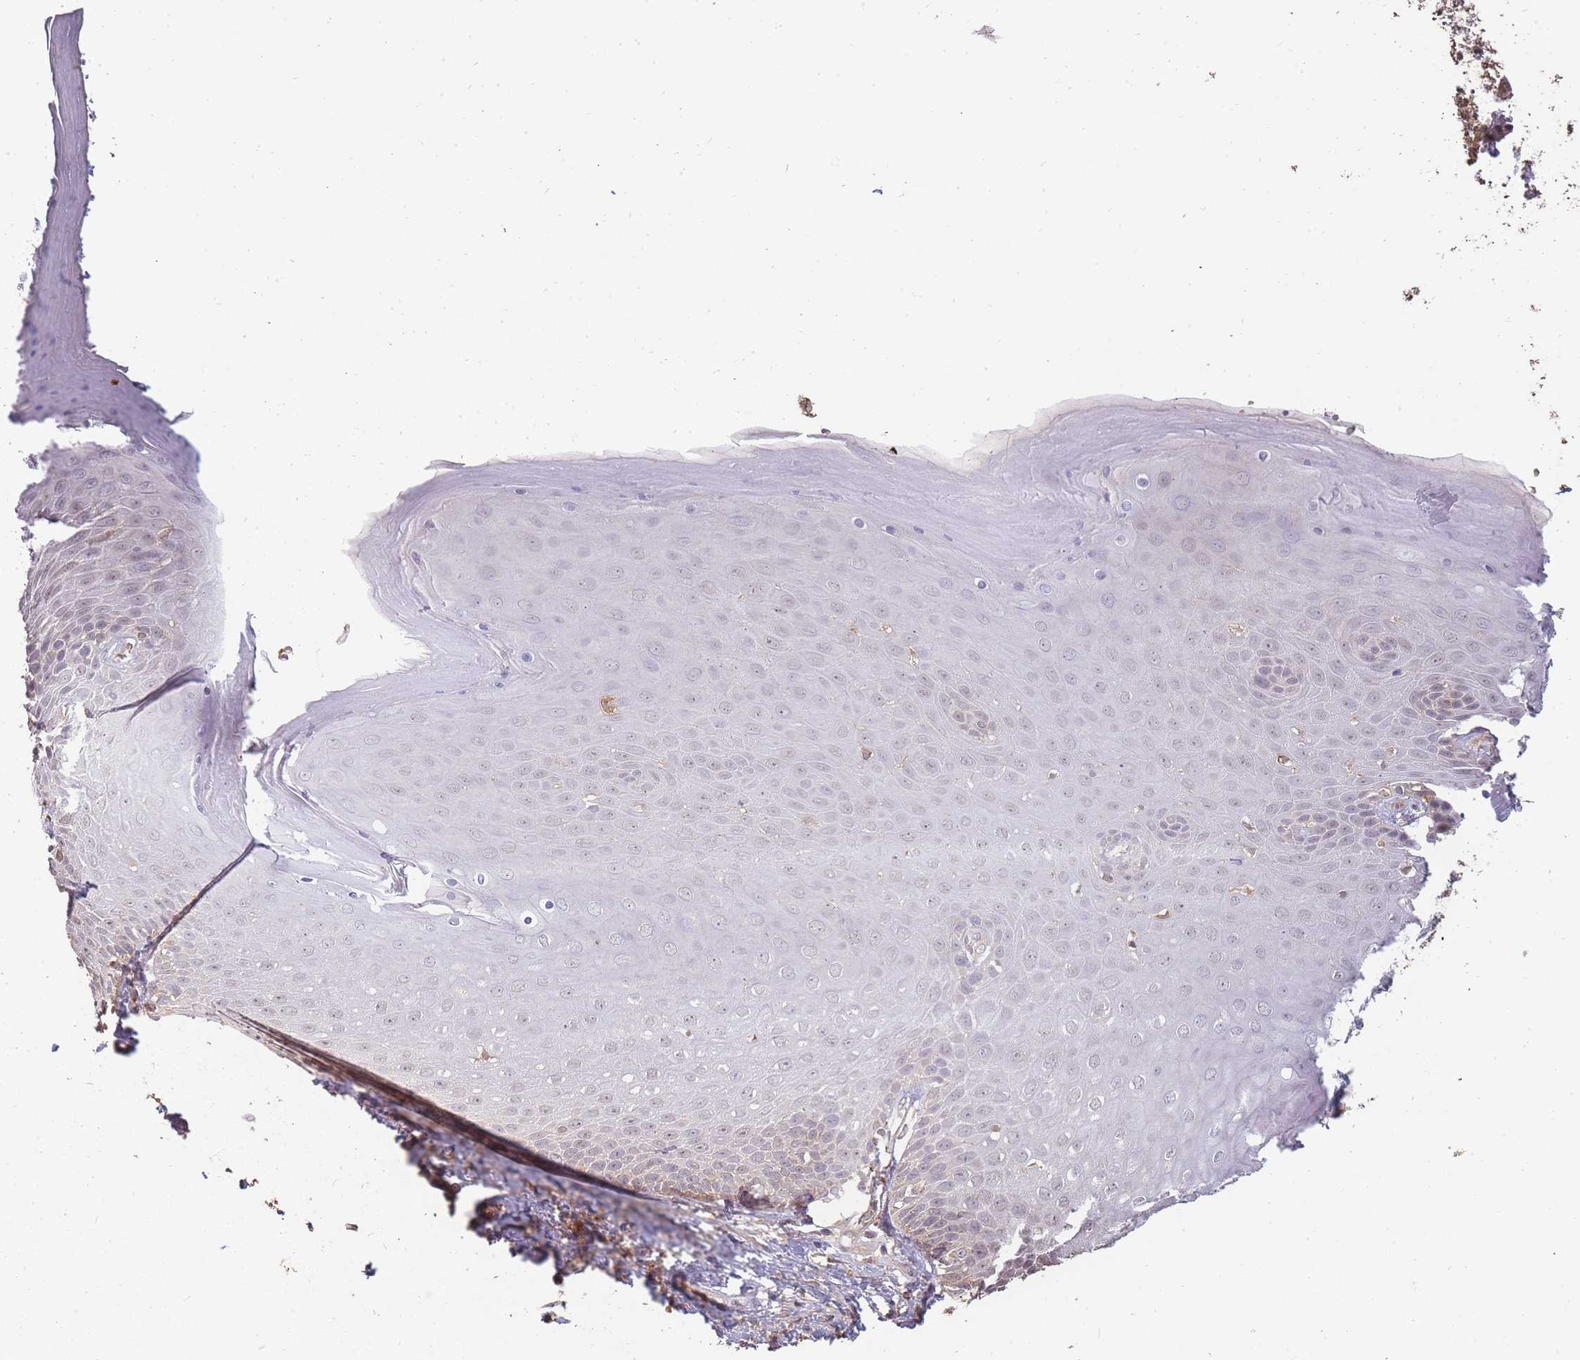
{"staining": {"intensity": "weak", "quantity": "<25%", "location": "nuclear"}, "tissue": "skin", "cell_type": "Epidermal cells", "image_type": "normal", "snomed": [{"axis": "morphology", "description": "Normal tissue, NOS"}, {"axis": "topography", "description": "Anal"}, {"axis": "topography", "description": "Peripheral nerve tissue"}], "caption": "This photomicrograph is of benign skin stained with immunohistochemistry (IHC) to label a protein in brown with the nuclei are counter-stained blue. There is no staining in epidermal cells.", "gene": "CDKN2AIPNL", "patient": {"sex": "male", "age": 53}}